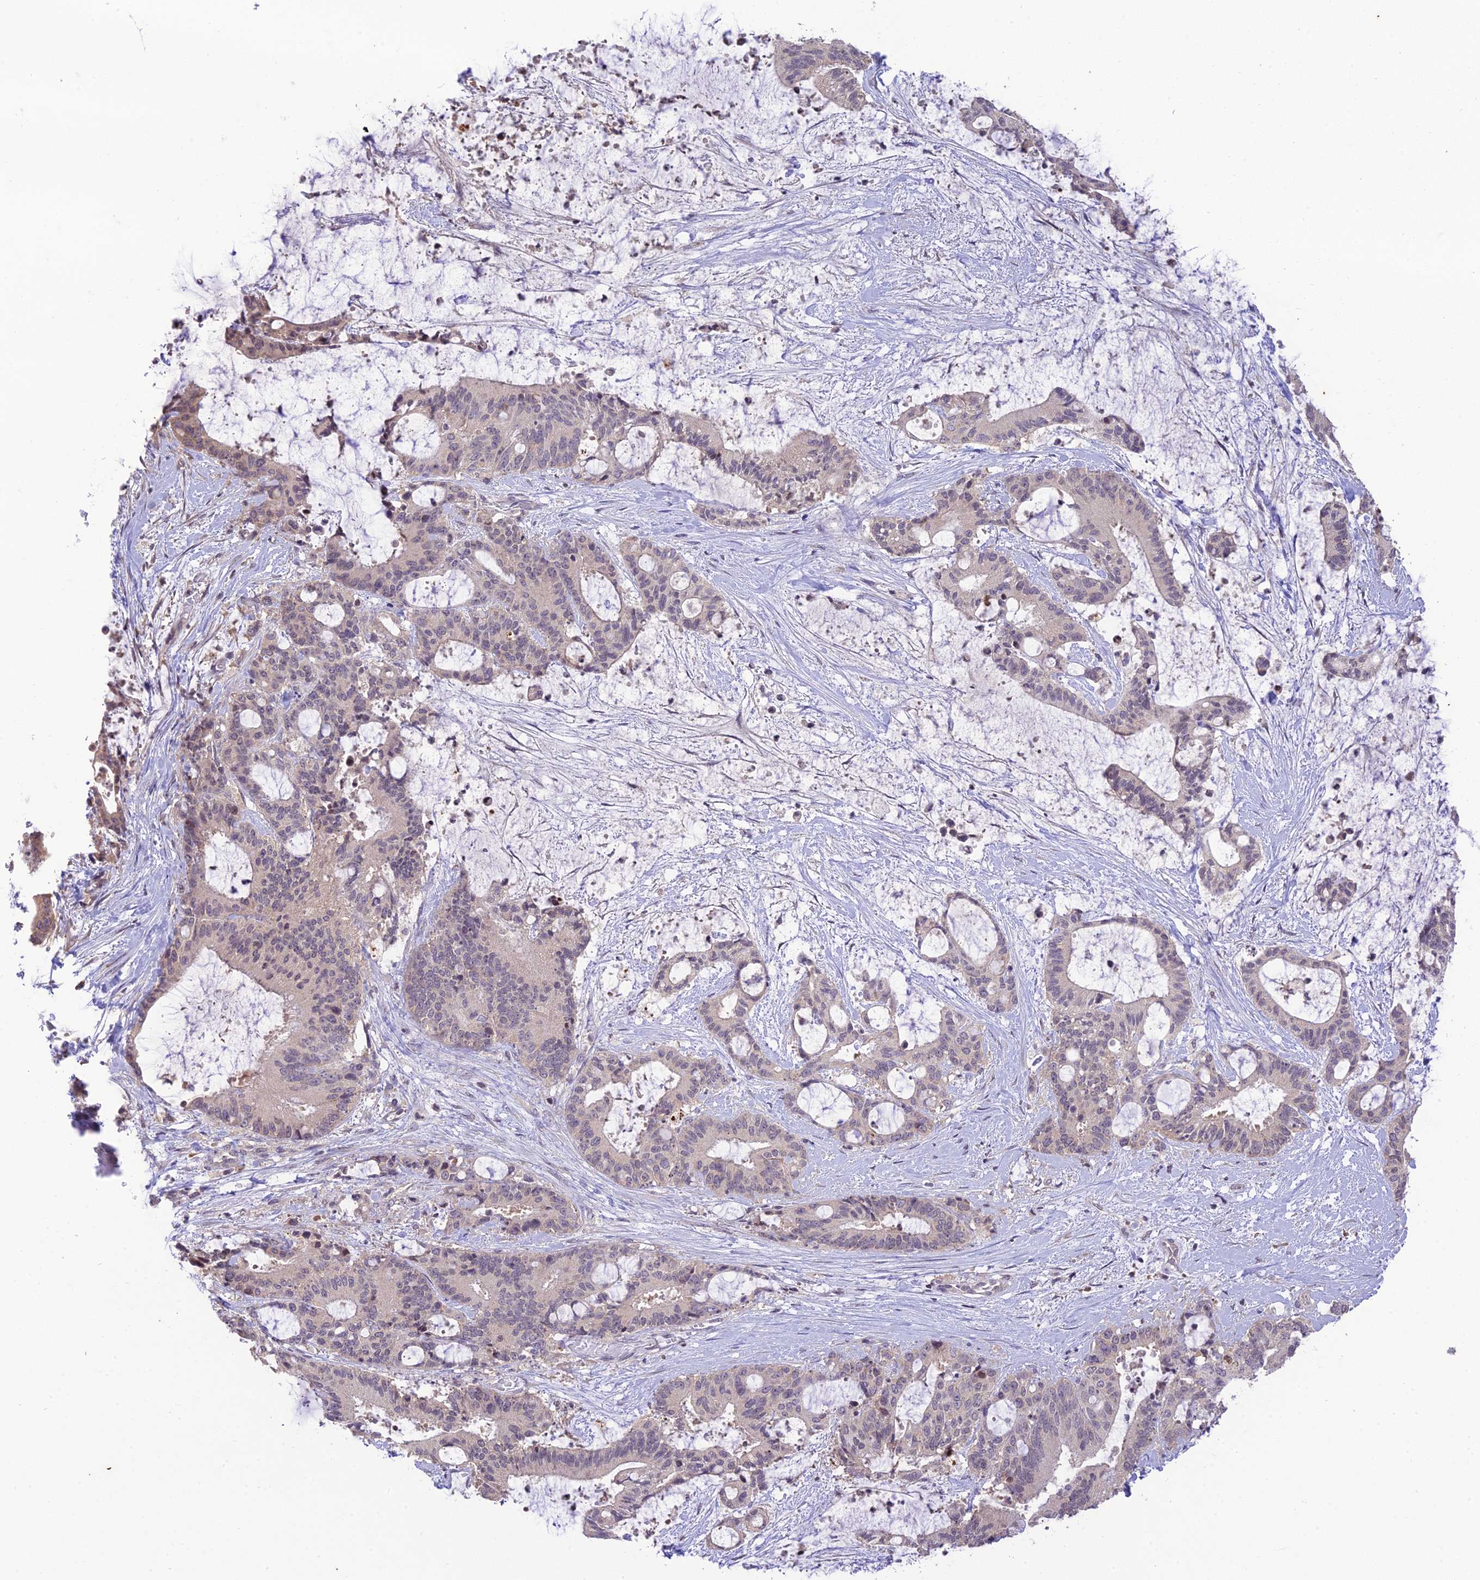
{"staining": {"intensity": "negative", "quantity": "none", "location": "none"}, "tissue": "liver cancer", "cell_type": "Tumor cells", "image_type": "cancer", "snomed": [{"axis": "morphology", "description": "Normal tissue, NOS"}, {"axis": "morphology", "description": "Cholangiocarcinoma"}, {"axis": "topography", "description": "Liver"}, {"axis": "topography", "description": "Peripheral nerve tissue"}], "caption": "IHC of liver cholangiocarcinoma shows no expression in tumor cells.", "gene": "TEKT1", "patient": {"sex": "female", "age": 73}}